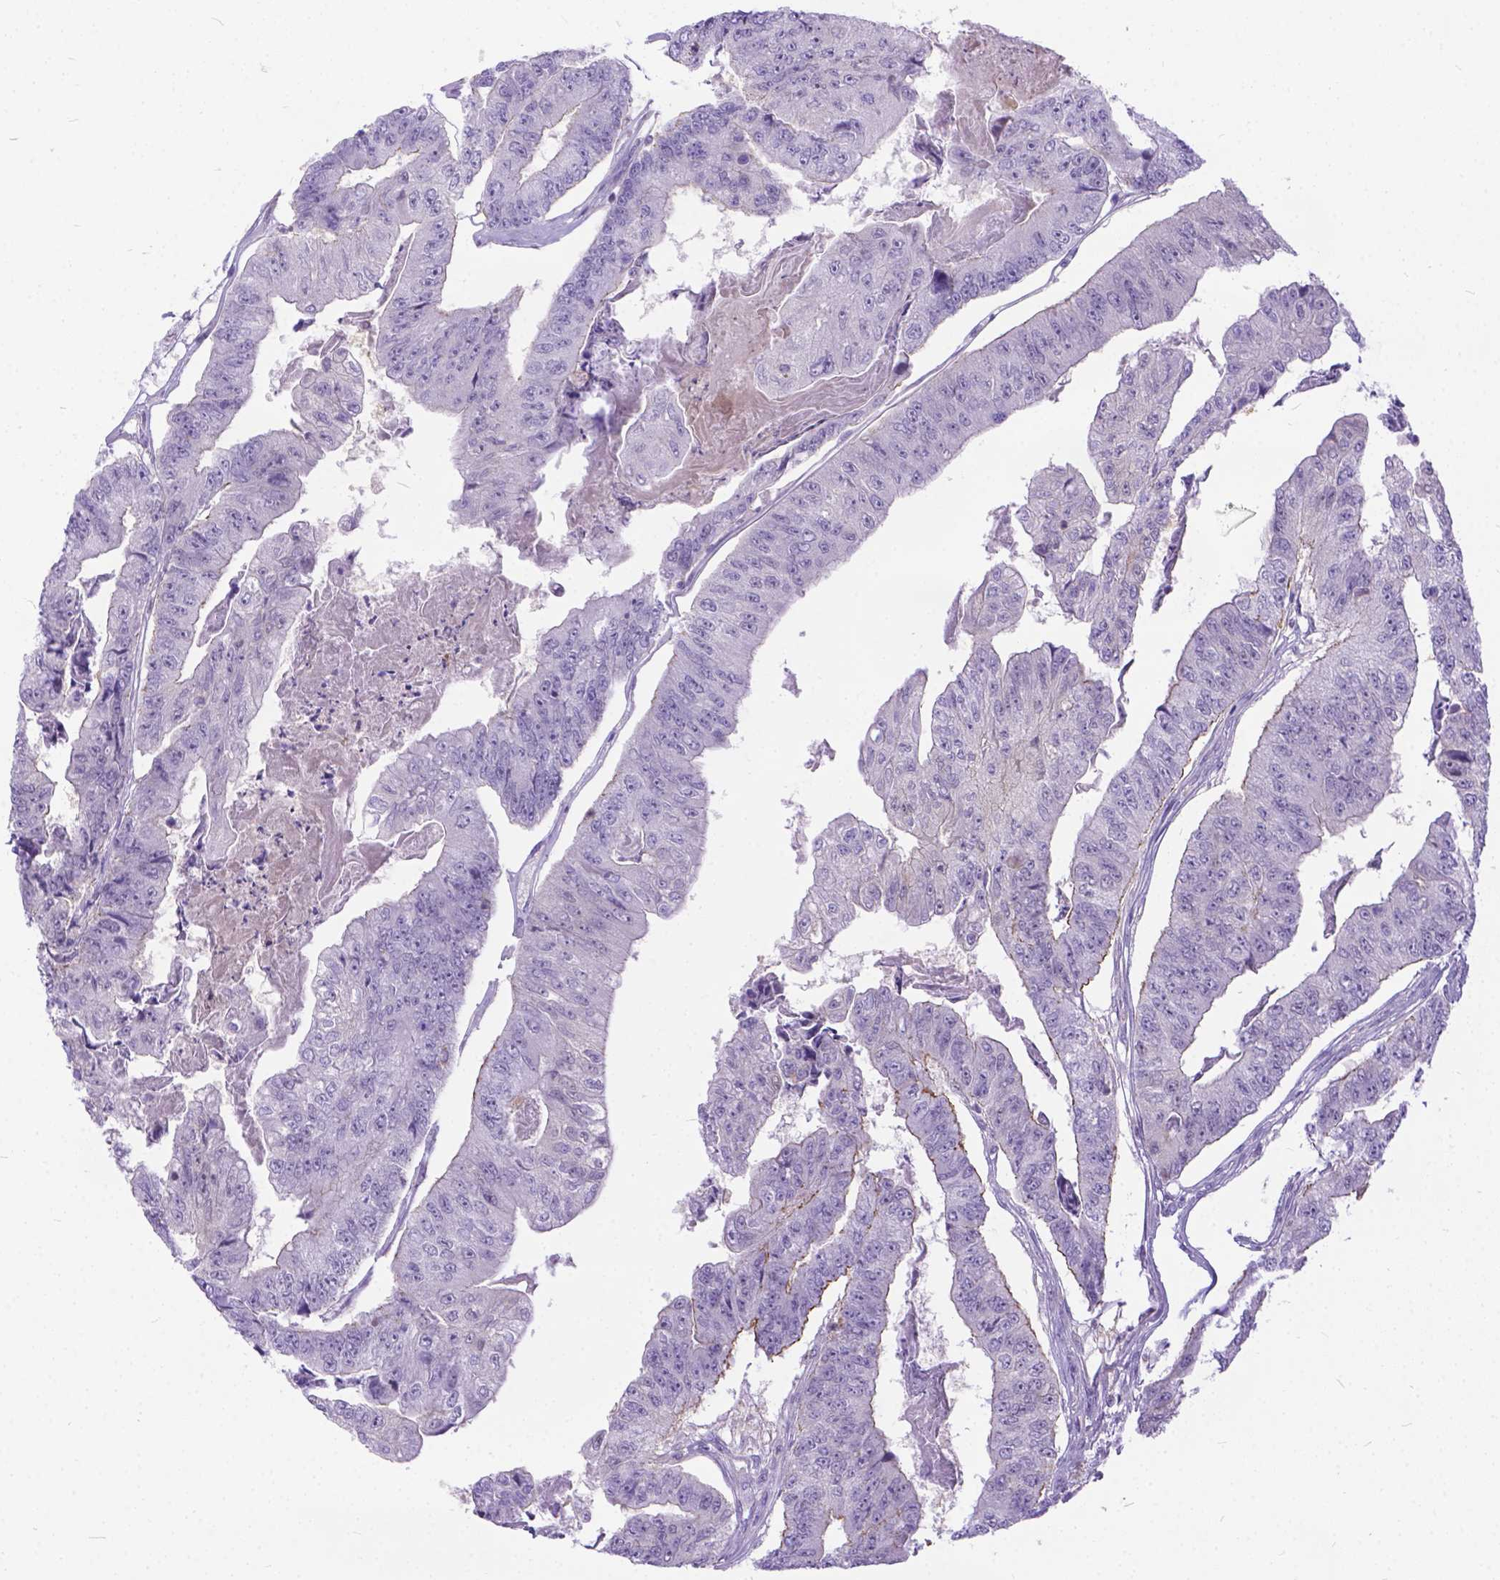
{"staining": {"intensity": "weak", "quantity": "25%-75%", "location": "cytoplasmic/membranous"}, "tissue": "colorectal cancer", "cell_type": "Tumor cells", "image_type": "cancer", "snomed": [{"axis": "morphology", "description": "Adenocarcinoma, NOS"}, {"axis": "topography", "description": "Colon"}], "caption": "This photomicrograph displays colorectal adenocarcinoma stained with immunohistochemistry (IHC) to label a protein in brown. The cytoplasmic/membranous of tumor cells show weak positivity for the protein. Nuclei are counter-stained blue.", "gene": "TMEM169", "patient": {"sex": "female", "age": 67}}